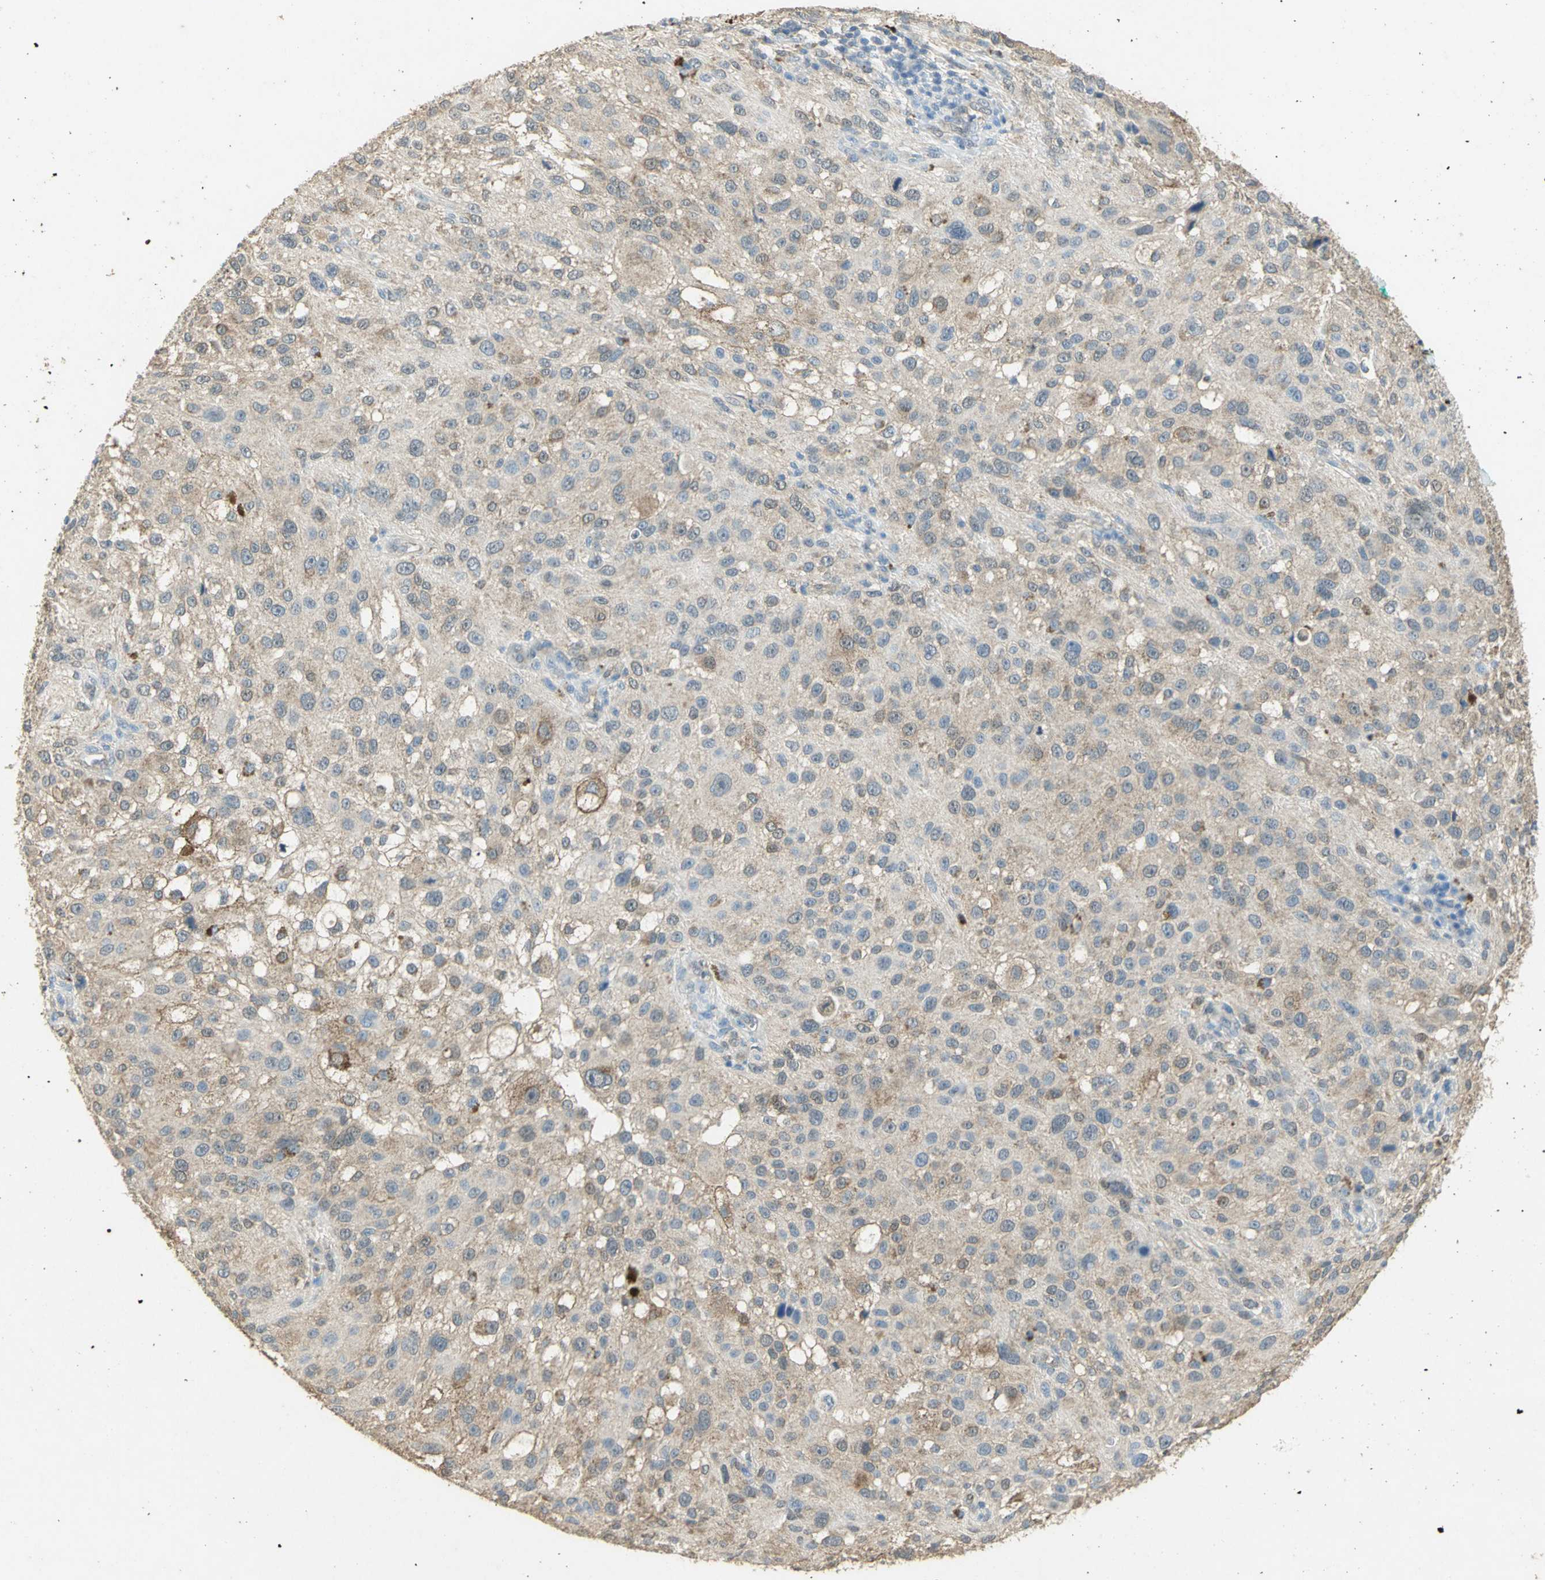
{"staining": {"intensity": "weak", "quantity": ">75%", "location": "cytoplasmic/membranous"}, "tissue": "melanoma", "cell_type": "Tumor cells", "image_type": "cancer", "snomed": [{"axis": "morphology", "description": "Necrosis, NOS"}, {"axis": "morphology", "description": "Malignant melanoma, NOS"}, {"axis": "topography", "description": "Skin"}], "caption": "Malignant melanoma tissue shows weak cytoplasmic/membranous positivity in approximately >75% of tumor cells, visualized by immunohistochemistry.", "gene": "ASB9", "patient": {"sex": "female", "age": 87}}